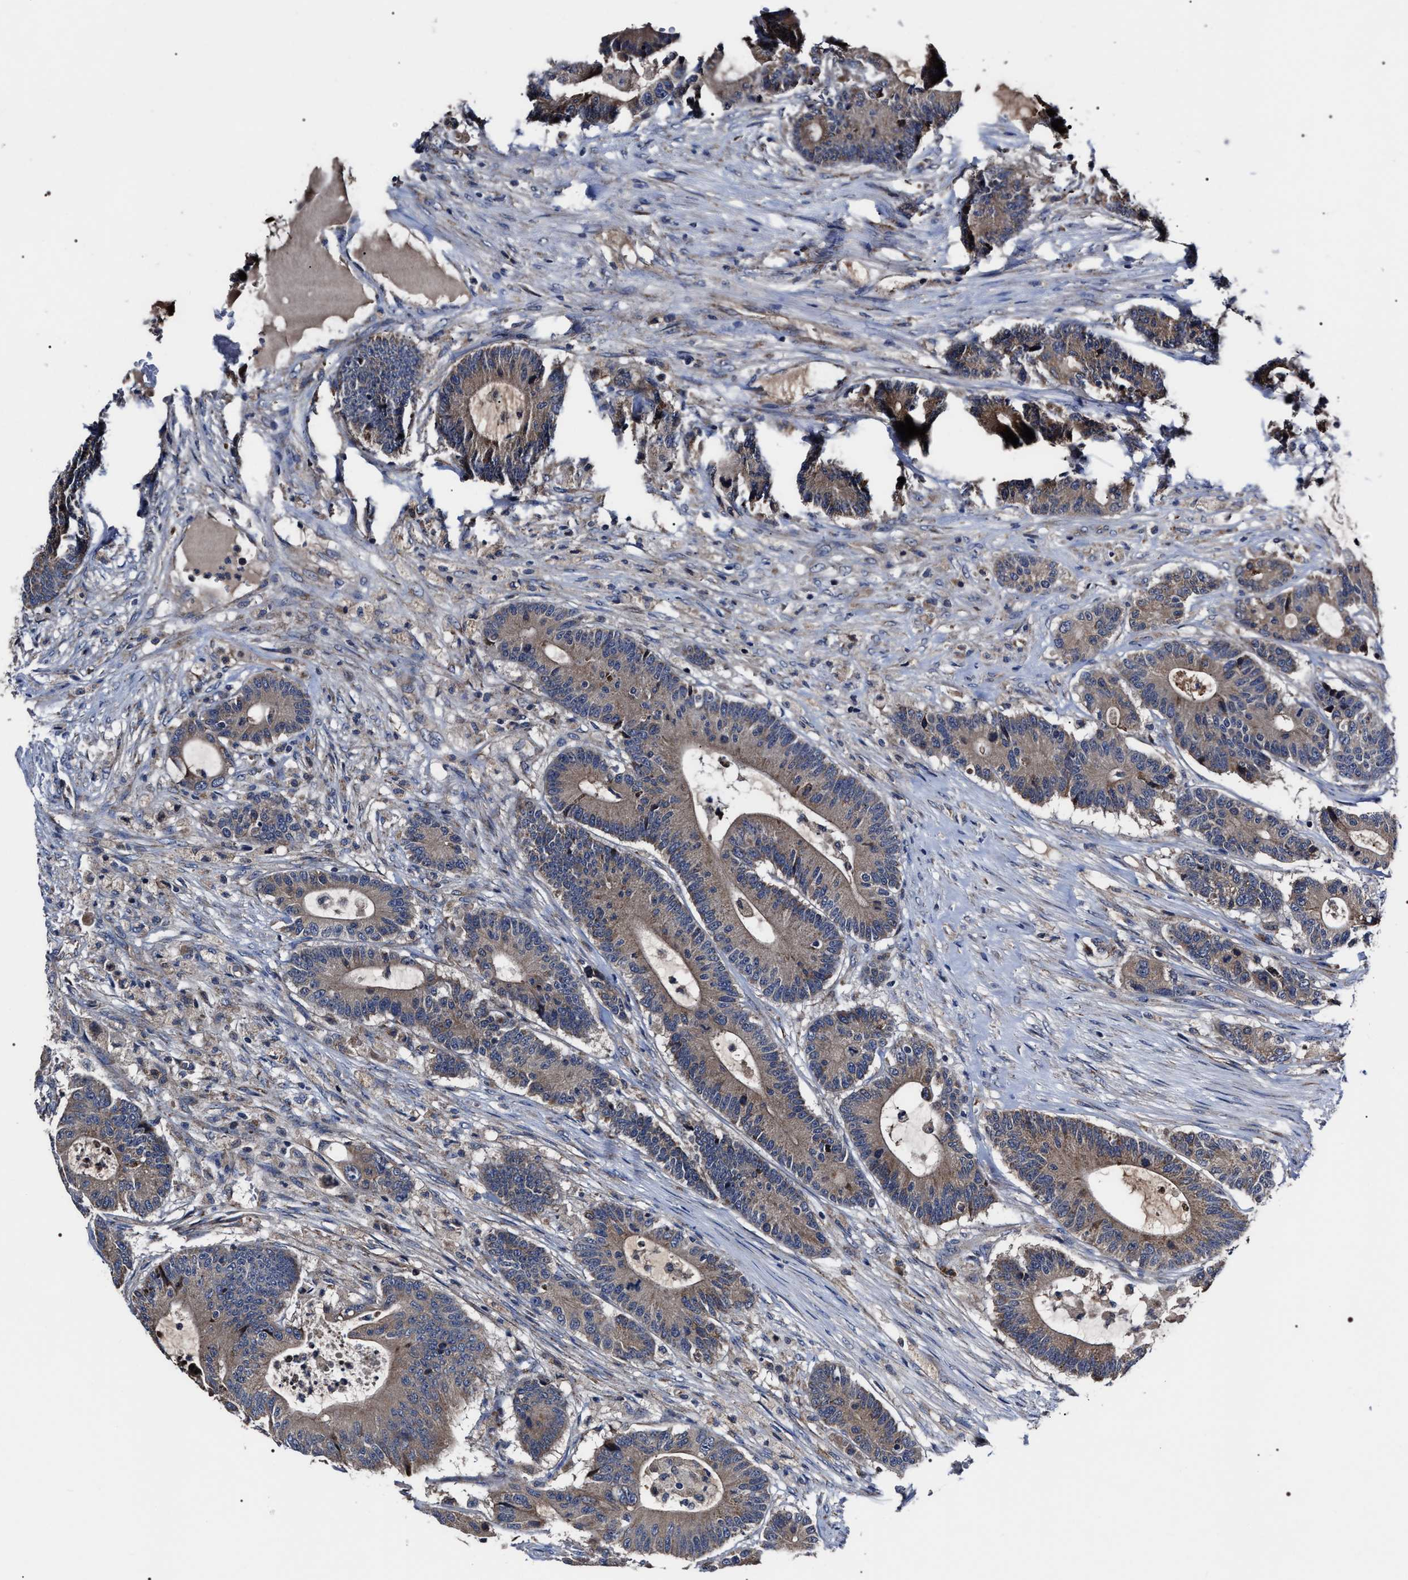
{"staining": {"intensity": "moderate", "quantity": ">75%", "location": "cytoplasmic/membranous"}, "tissue": "colorectal cancer", "cell_type": "Tumor cells", "image_type": "cancer", "snomed": [{"axis": "morphology", "description": "Adenocarcinoma, NOS"}, {"axis": "topography", "description": "Colon"}], "caption": "Tumor cells exhibit medium levels of moderate cytoplasmic/membranous staining in about >75% of cells in adenocarcinoma (colorectal). (Stains: DAB (3,3'-diaminobenzidine) in brown, nuclei in blue, Microscopy: brightfield microscopy at high magnification).", "gene": "MACC1", "patient": {"sex": "female", "age": 84}}